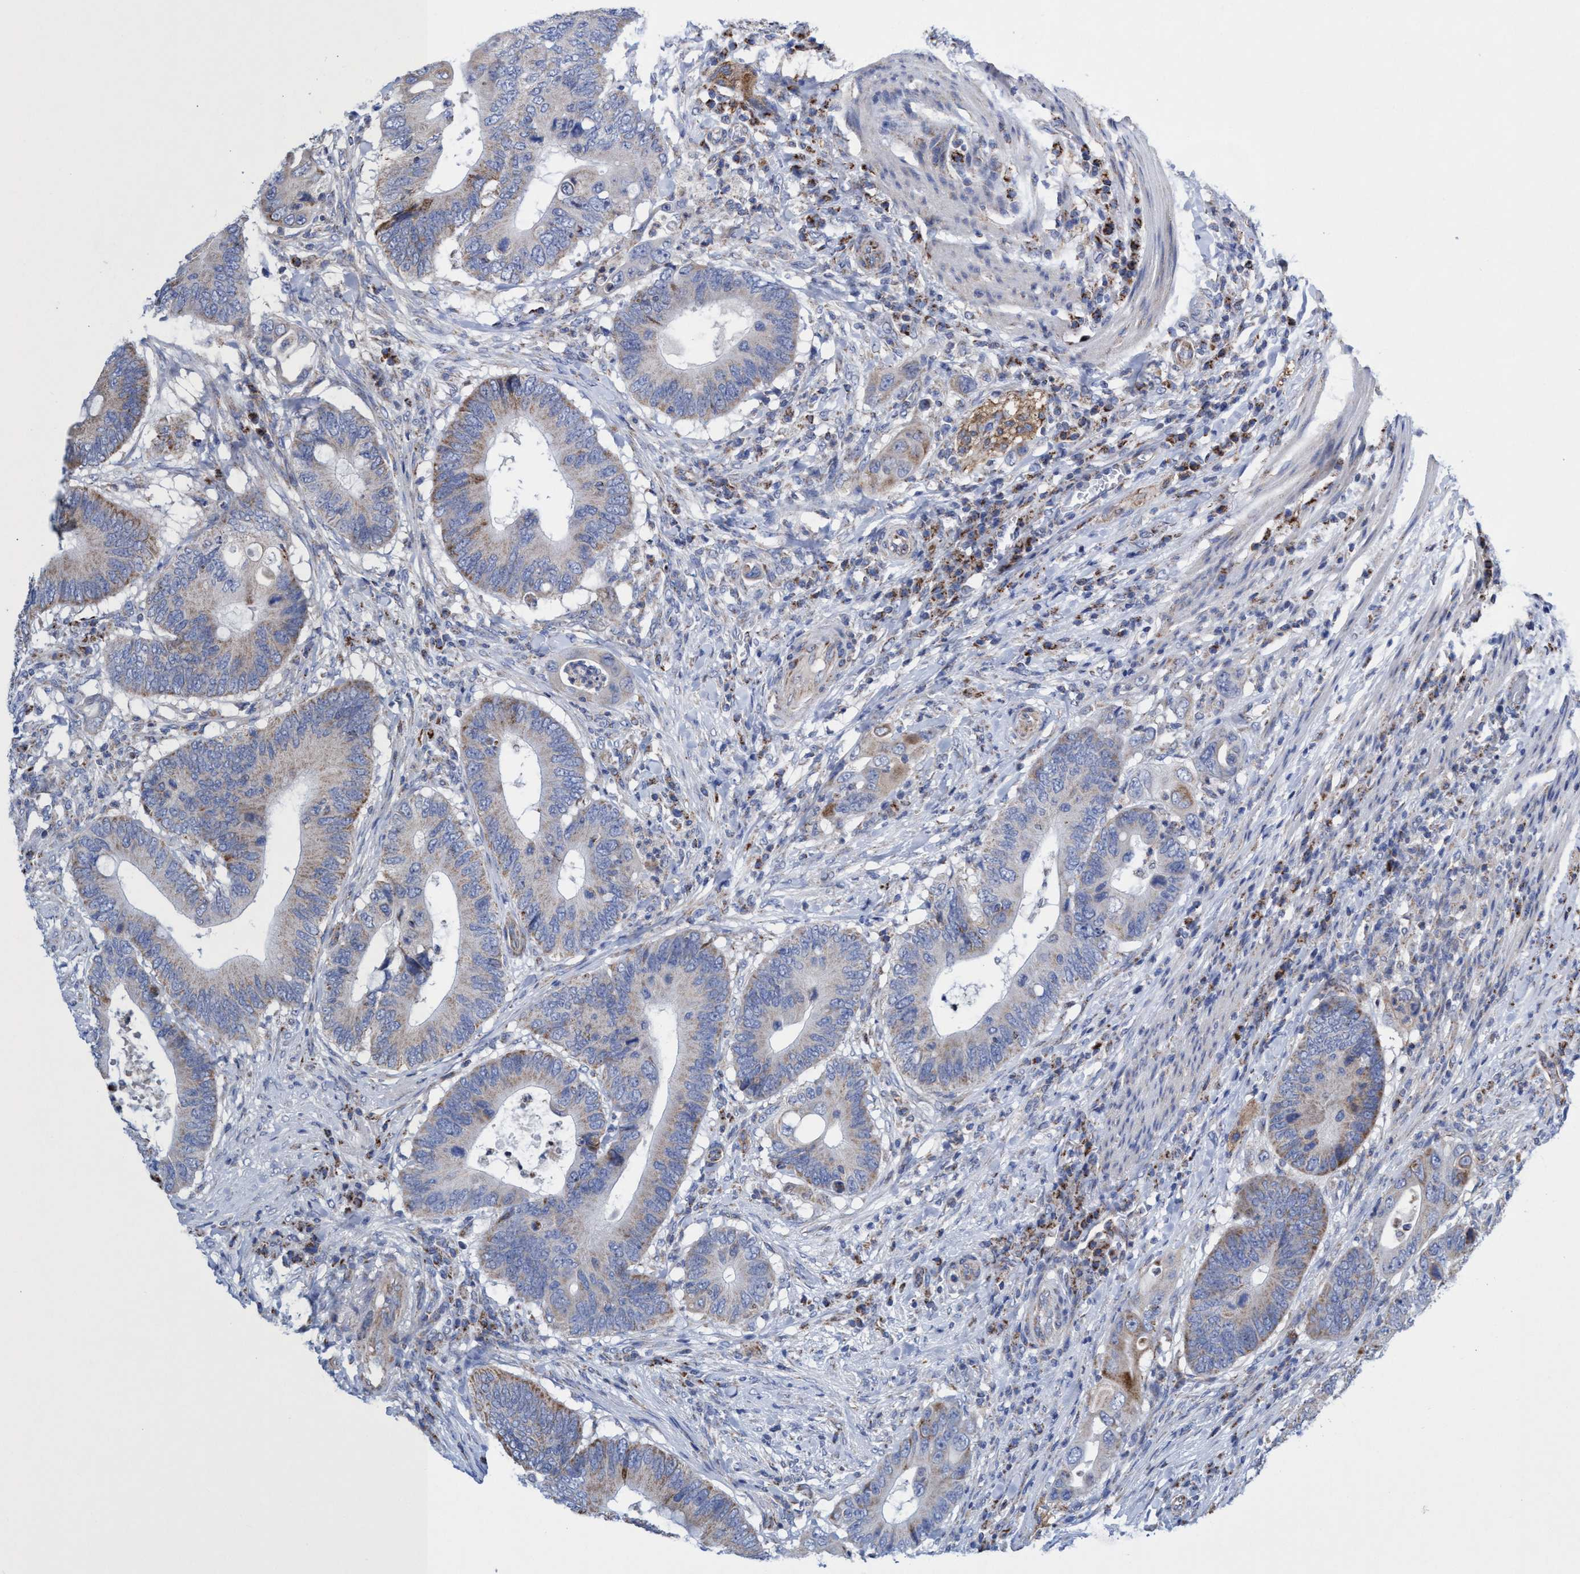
{"staining": {"intensity": "moderate", "quantity": "25%-75%", "location": "cytoplasmic/membranous"}, "tissue": "colorectal cancer", "cell_type": "Tumor cells", "image_type": "cancer", "snomed": [{"axis": "morphology", "description": "Adenocarcinoma, NOS"}, {"axis": "topography", "description": "Colon"}], "caption": "Moderate cytoplasmic/membranous staining is identified in approximately 25%-75% of tumor cells in adenocarcinoma (colorectal).", "gene": "ZNF750", "patient": {"sex": "male", "age": 71}}